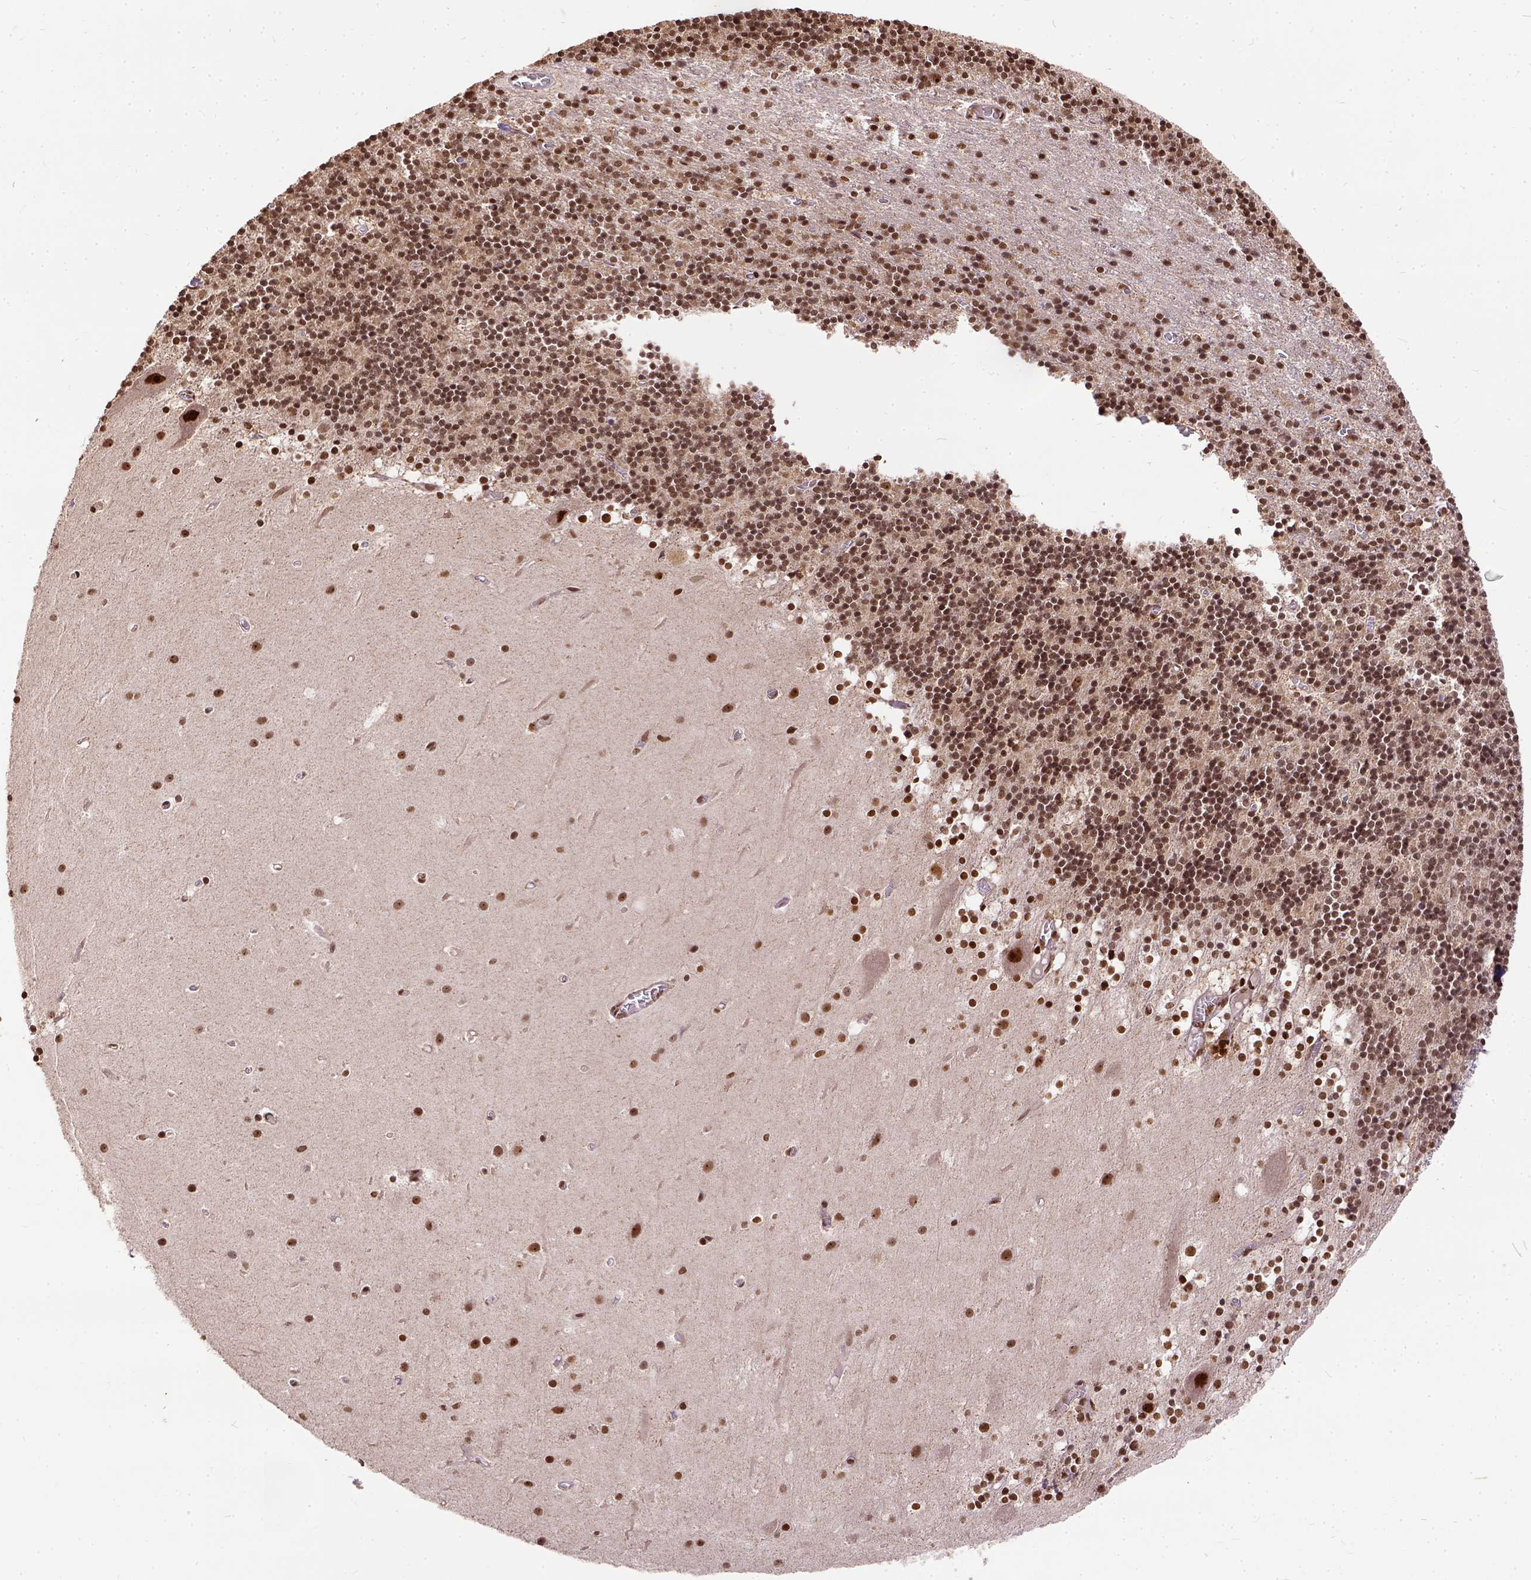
{"staining": {"intensity": "moderate", "quantity": ">75%", "location": "nuclear"}, "tissue": "cerebellum", "cell_type": "Cells in granular layer", "image_type": "normal", "snomed": [{"axis": "morphology", "description": "Normal tissue, NOS"}, {"axis": "topography", "description": "Cerebellum"}], "caption": "An immunohistochemistry (IHC) histopathology image of normal tissue is shown. Protein staining in brown highlights moderate nuclear positivity in cerebellum within cells in granular layer.", "gene": "NACC1", "patient": {"sex": "male", "age": 70}}